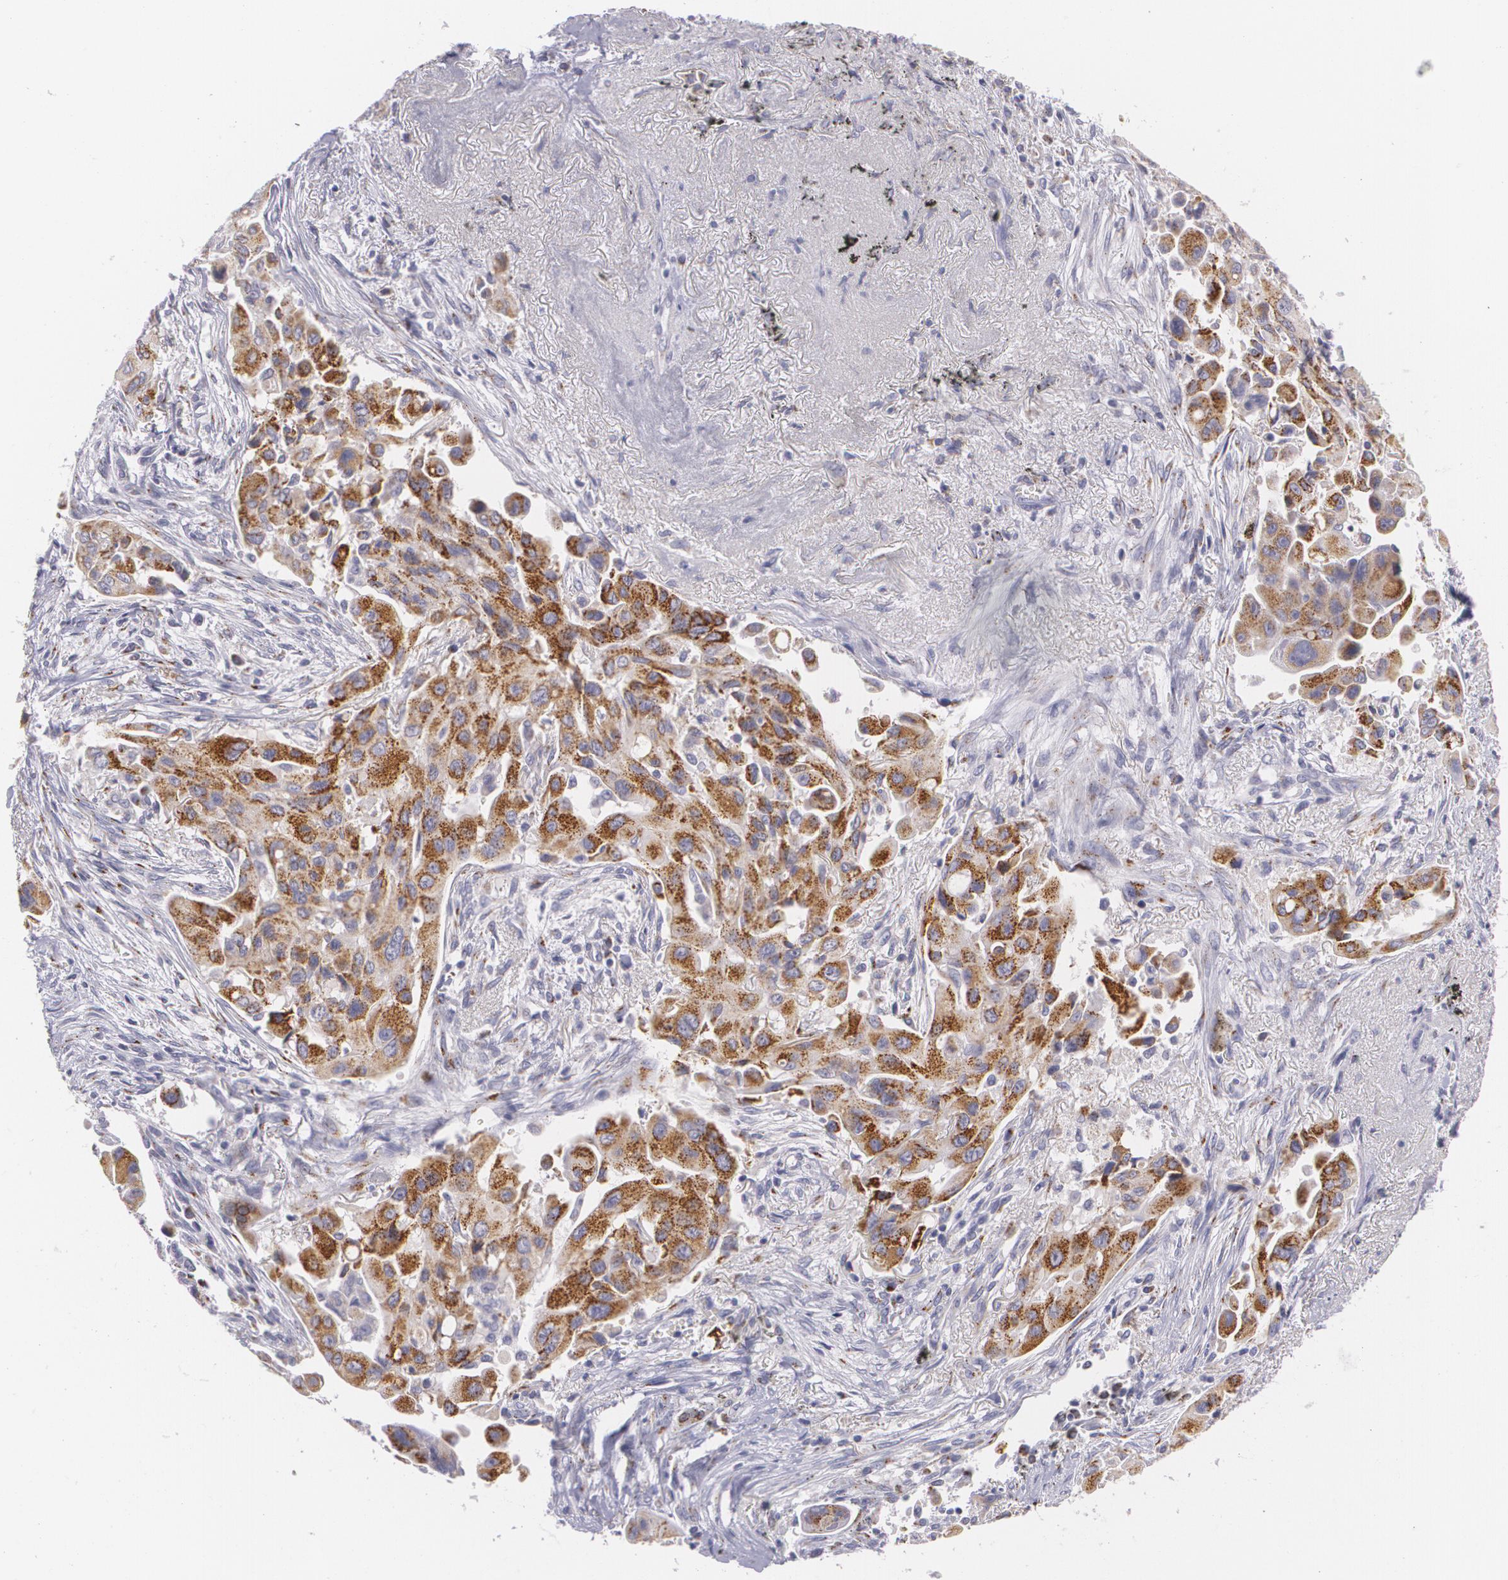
{"staining": {"intensity": "moderate", "quantity": ">75%", "location": "cytoplasmic/membranous"}, "tissue": "lung cancer", "cell_type": "Tumor cells", "image_type": "cancer", "snomed": [{"axis": "morphology", "description": "Adenocarcinoma, NOS"}, {"axis": "topography", "description": "Lung"}], "caption": "Tumor cells show medium levels of moderate cytoplasmic/membranous staining in approximately >75% of cells in lung cancer. (Brightfield microscopy of DAB IHC at high magnification).", "gene": "CILK1", "patient": {"sex": "male", "age": 68}}